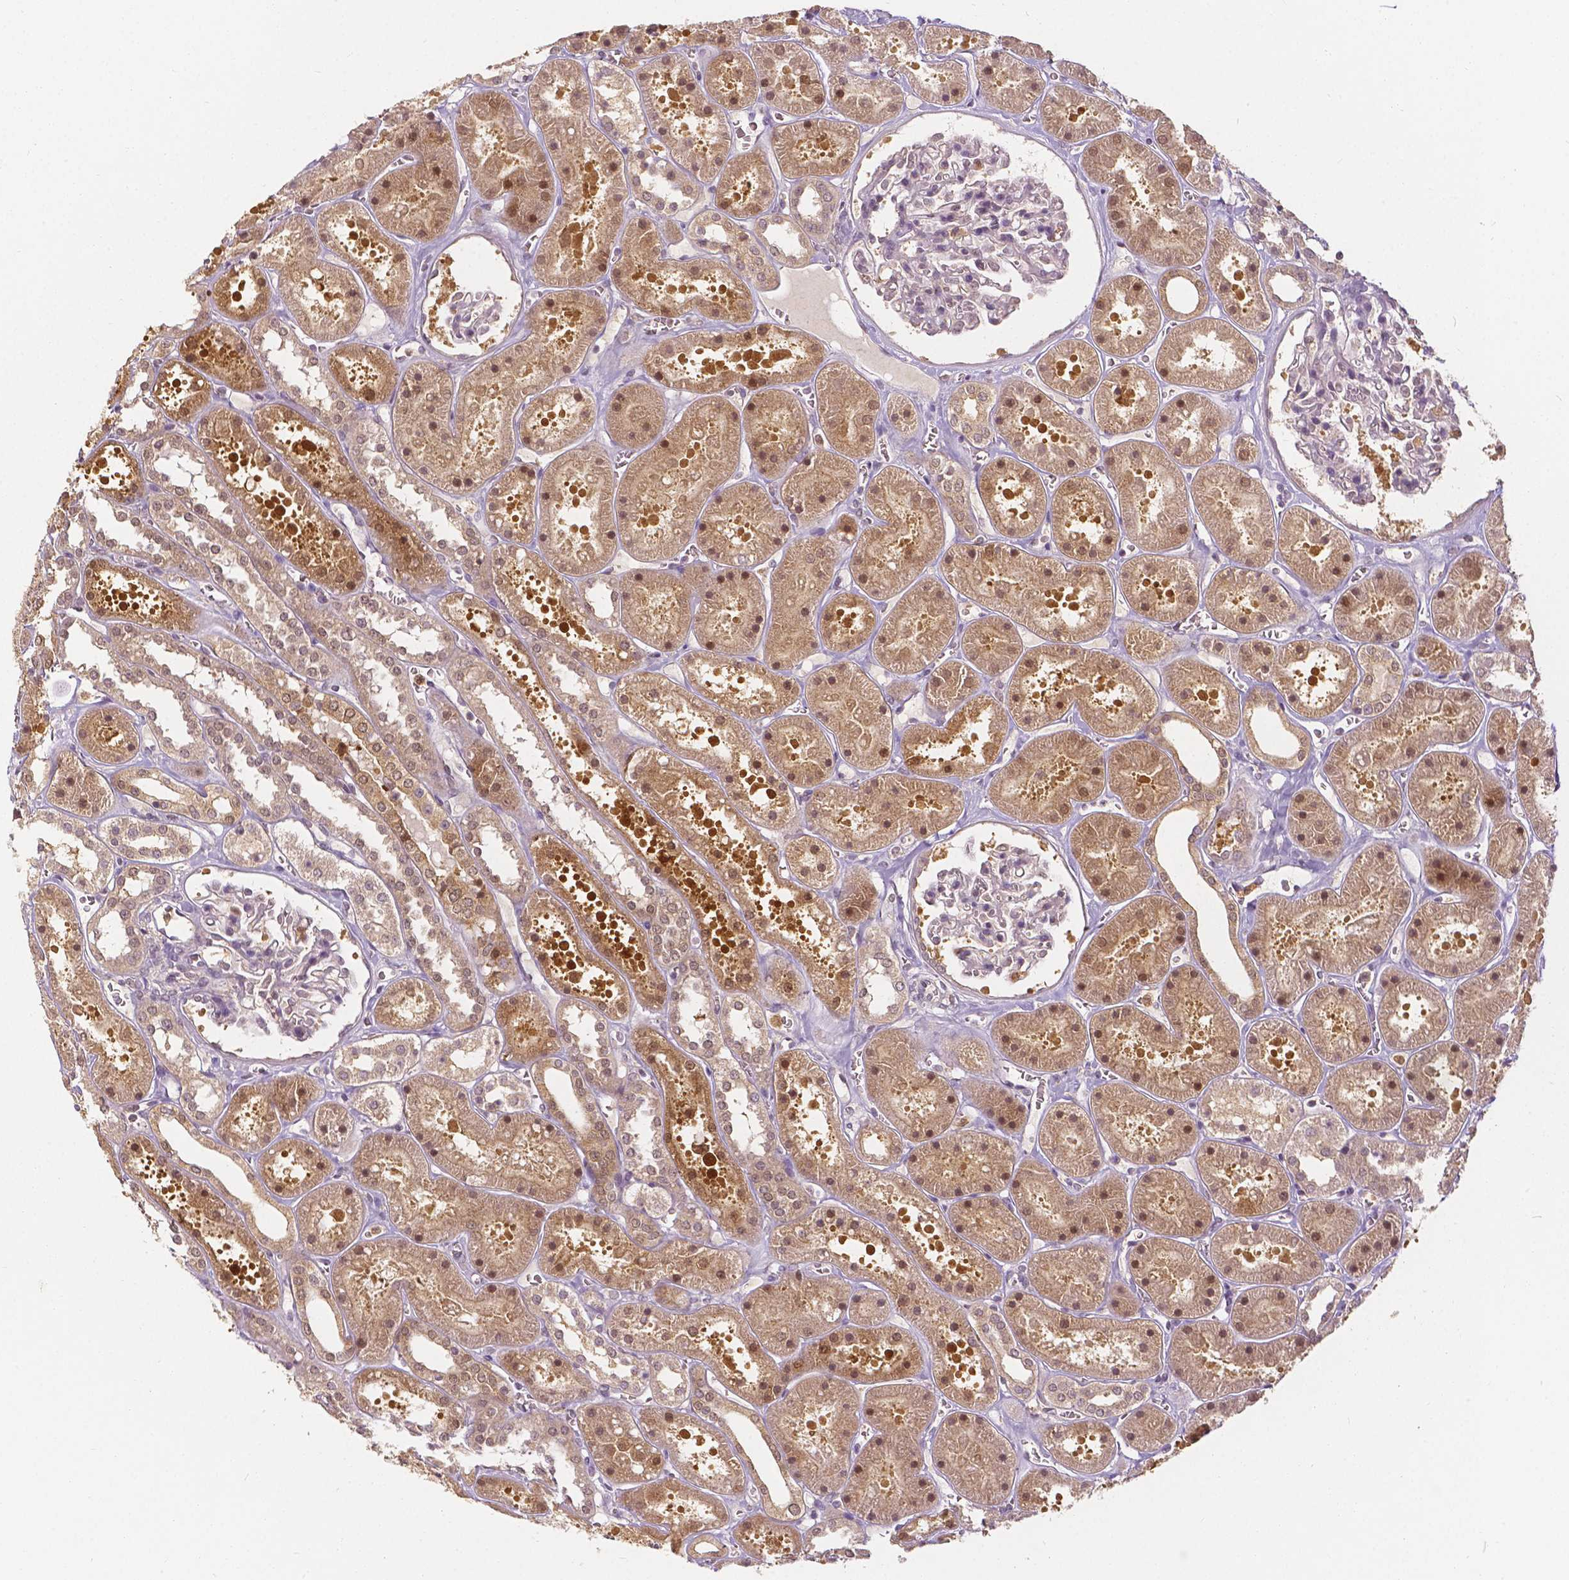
{"staining": {"intensity": "weak", "quantity": "<25%", "location": "cytoplasmic/membranous"}, "tissue": "kidney", "cell_type": "Cells in glomeruli", "image_type": "normal", "snomed": [{"axis": "morphology", "description": "Normal tissue, NOS"}, {"axis": "topography", "description": "Kidney"}], "caption": "Micrograph shows no significant protein expression in cells in glomeruli of normal kidney.", "gene": "NAPRT", "patient": {"sex": "female", "age": 41}}